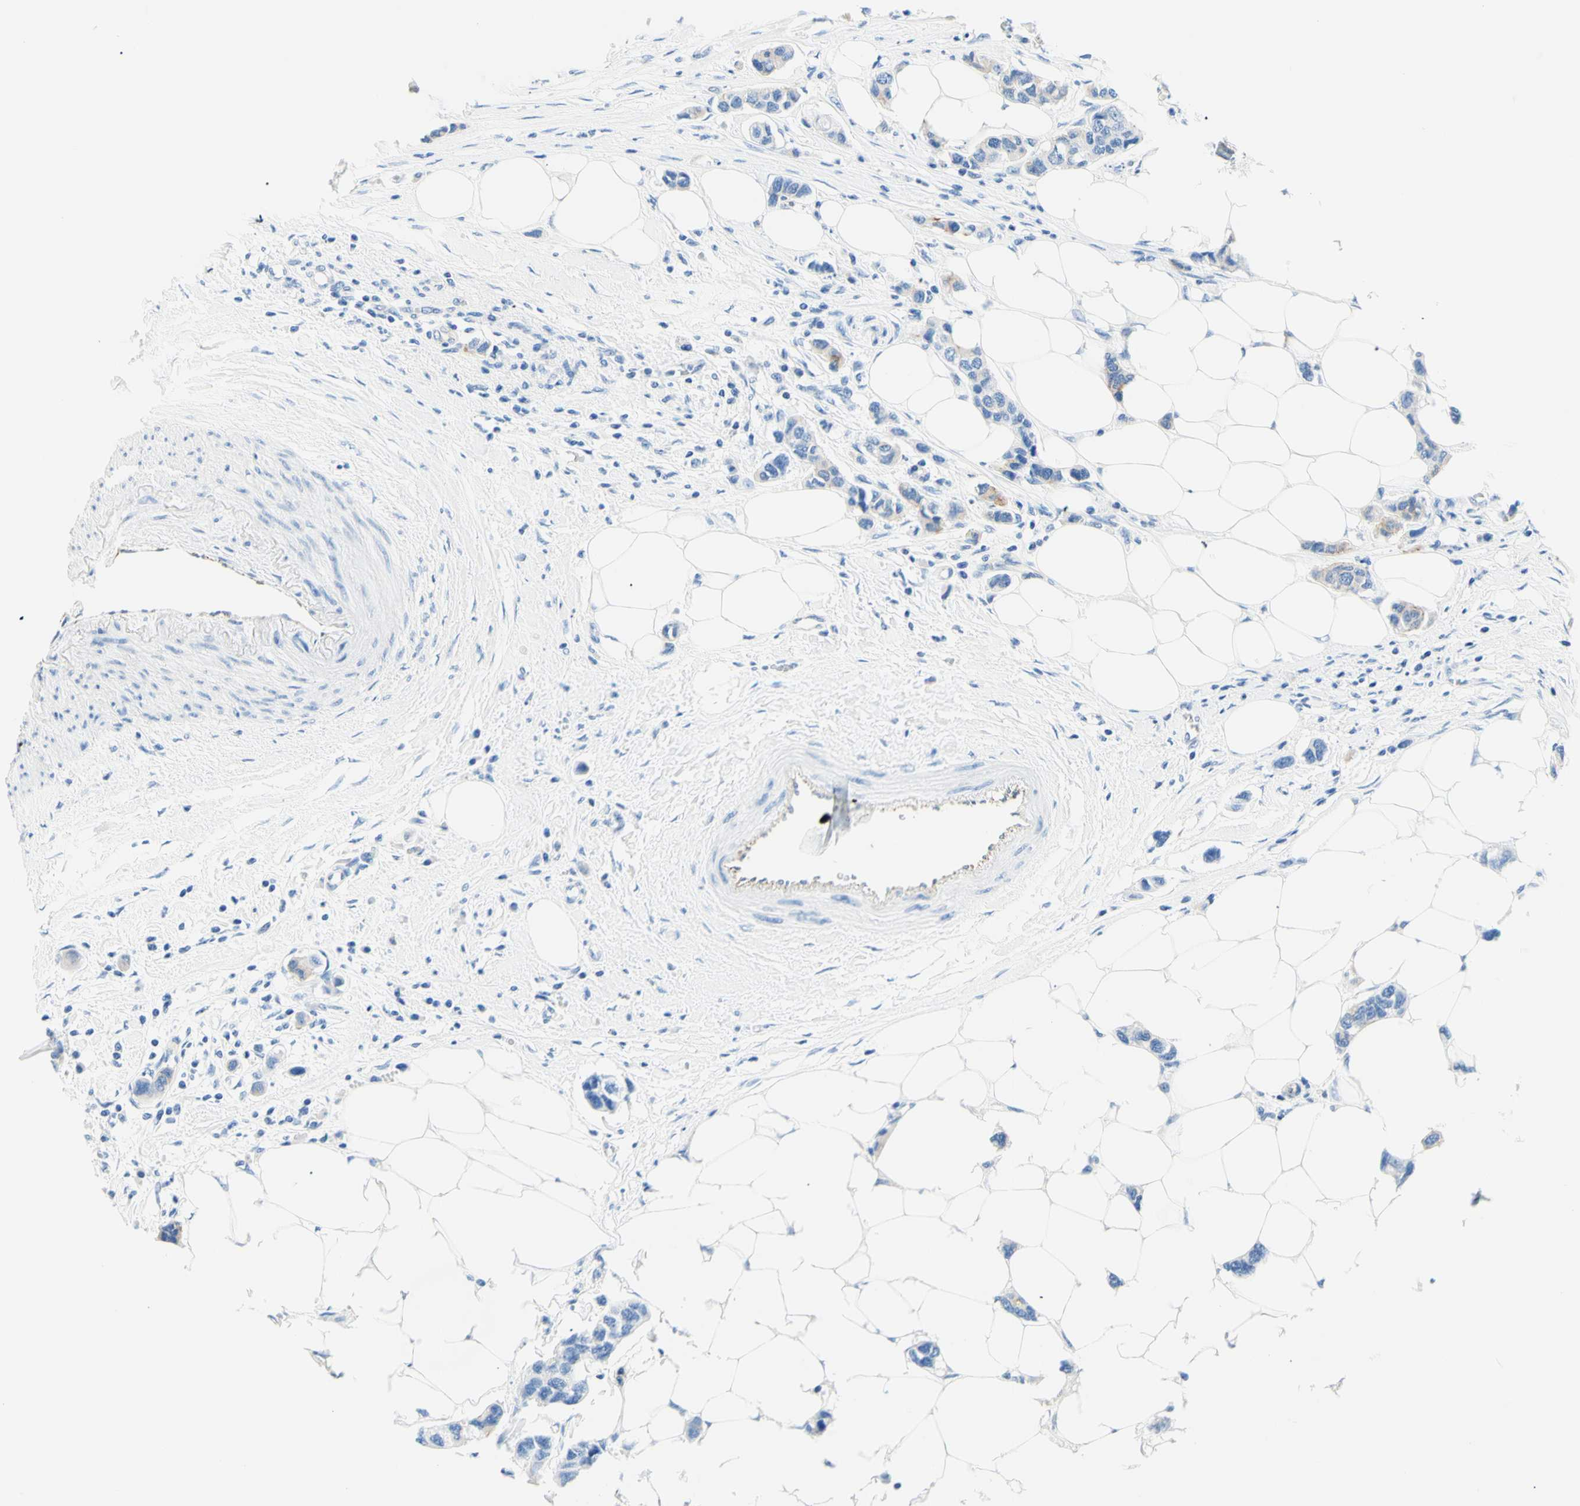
{"staining": {"intensity": "weak", "quantity": "25%-75%", "location": "cytoplasmic/membranous"}, "tissue": "breast cancer", "cell_type": "Tumor cells", "image_type": "cancer", "snomed": [{"axis": "morphology", "description": "Normal tissue, NOS"}, {"axis": "morphology", "description": "Duct carcinoma"}, {"axis": "topography", "description": "Breast"}], "caption": "IHC (DAB (3,3'-diaminobenzidine)) staining of human breast intraductal carcinoma reveals weak cytoplasmic/membranous protein positivity in about 25%-75% of tumor cells.", "gene": "HPCA", "patient": {"sex": "female", "age": 50}}